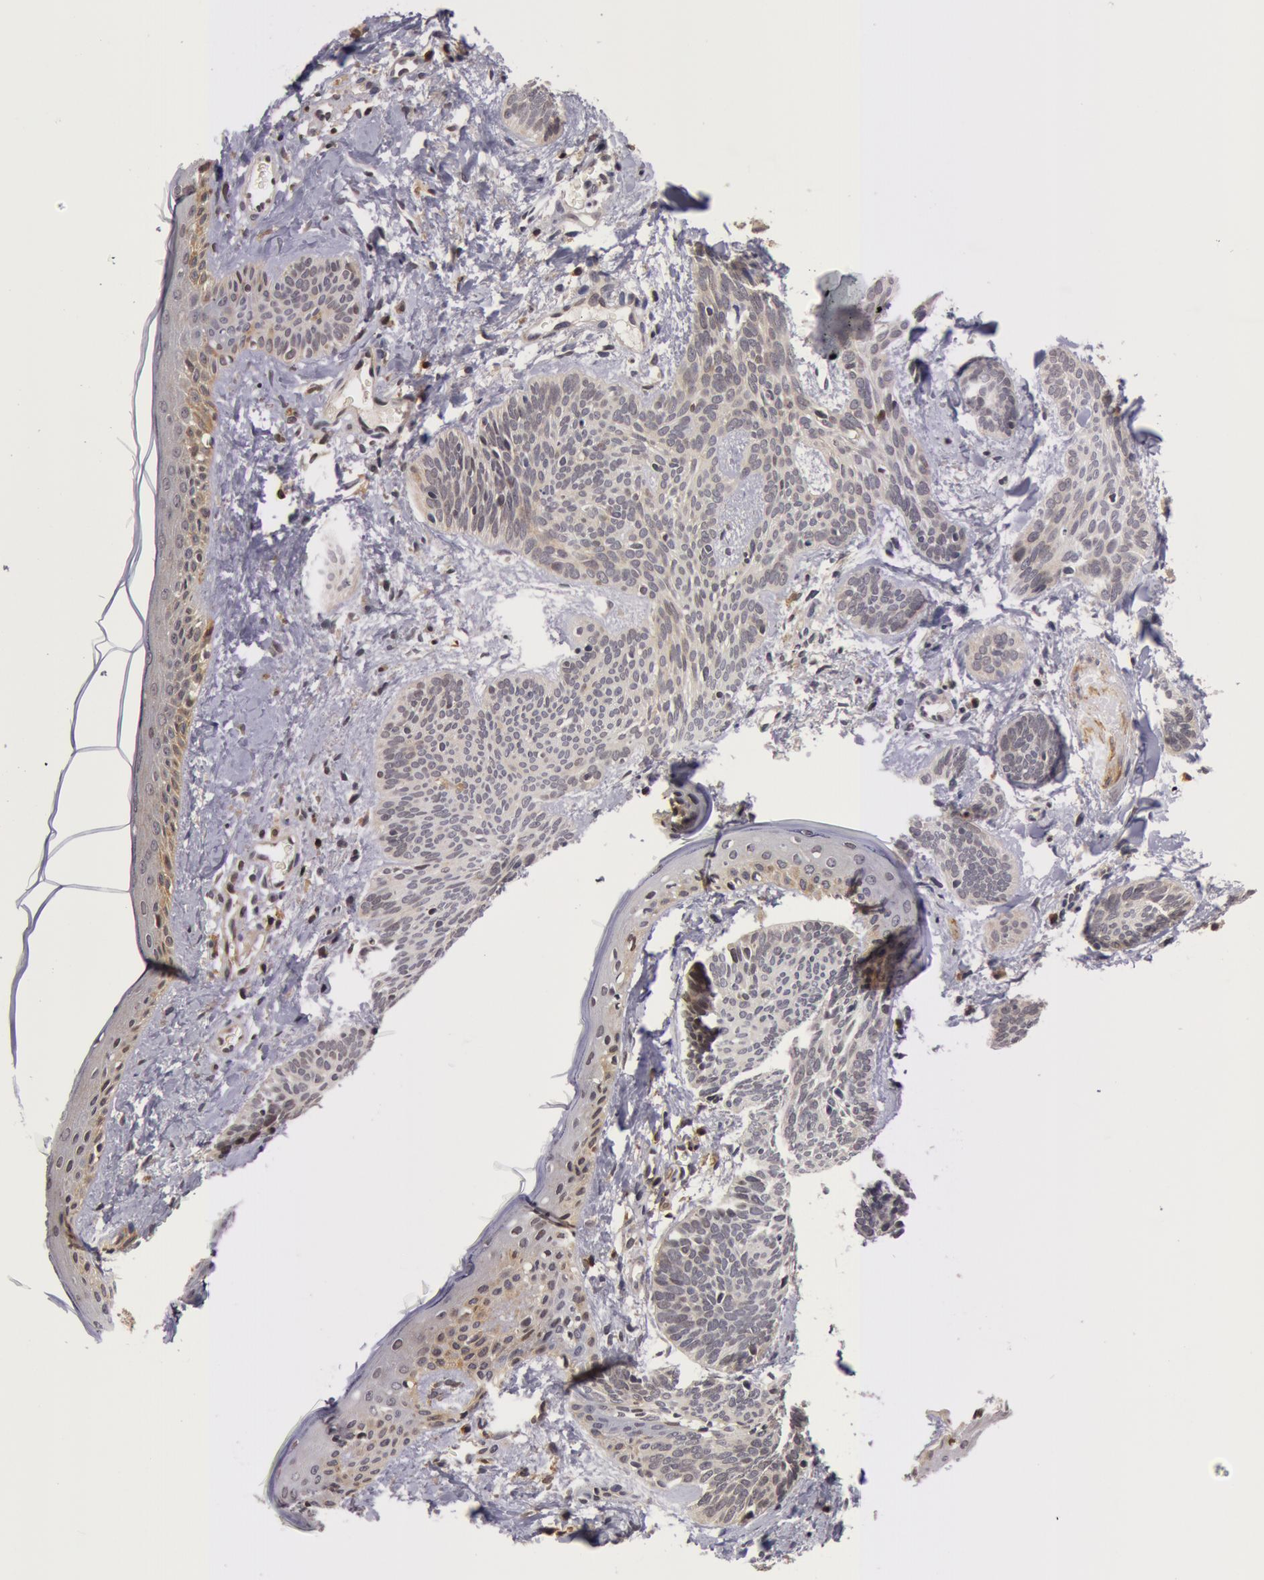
{"staining": {"intensity": "negative", "quantity": "none", "location": "none"}, "tissue": "skin cancer", "cell_type": "Tumor cells", "image_type": "cancer", "snomed": [{"axis": "morphology", "description": "Basal cell carcinoma"}, {"axis": "topography", "description": "Skin"}], "caption": "Histopathology image shows no significant protein positivity in tumor cells of basal cell carcinoma (skin).", "gene": "ZNF350", "patient": {"sex": "female", "age": 81}}